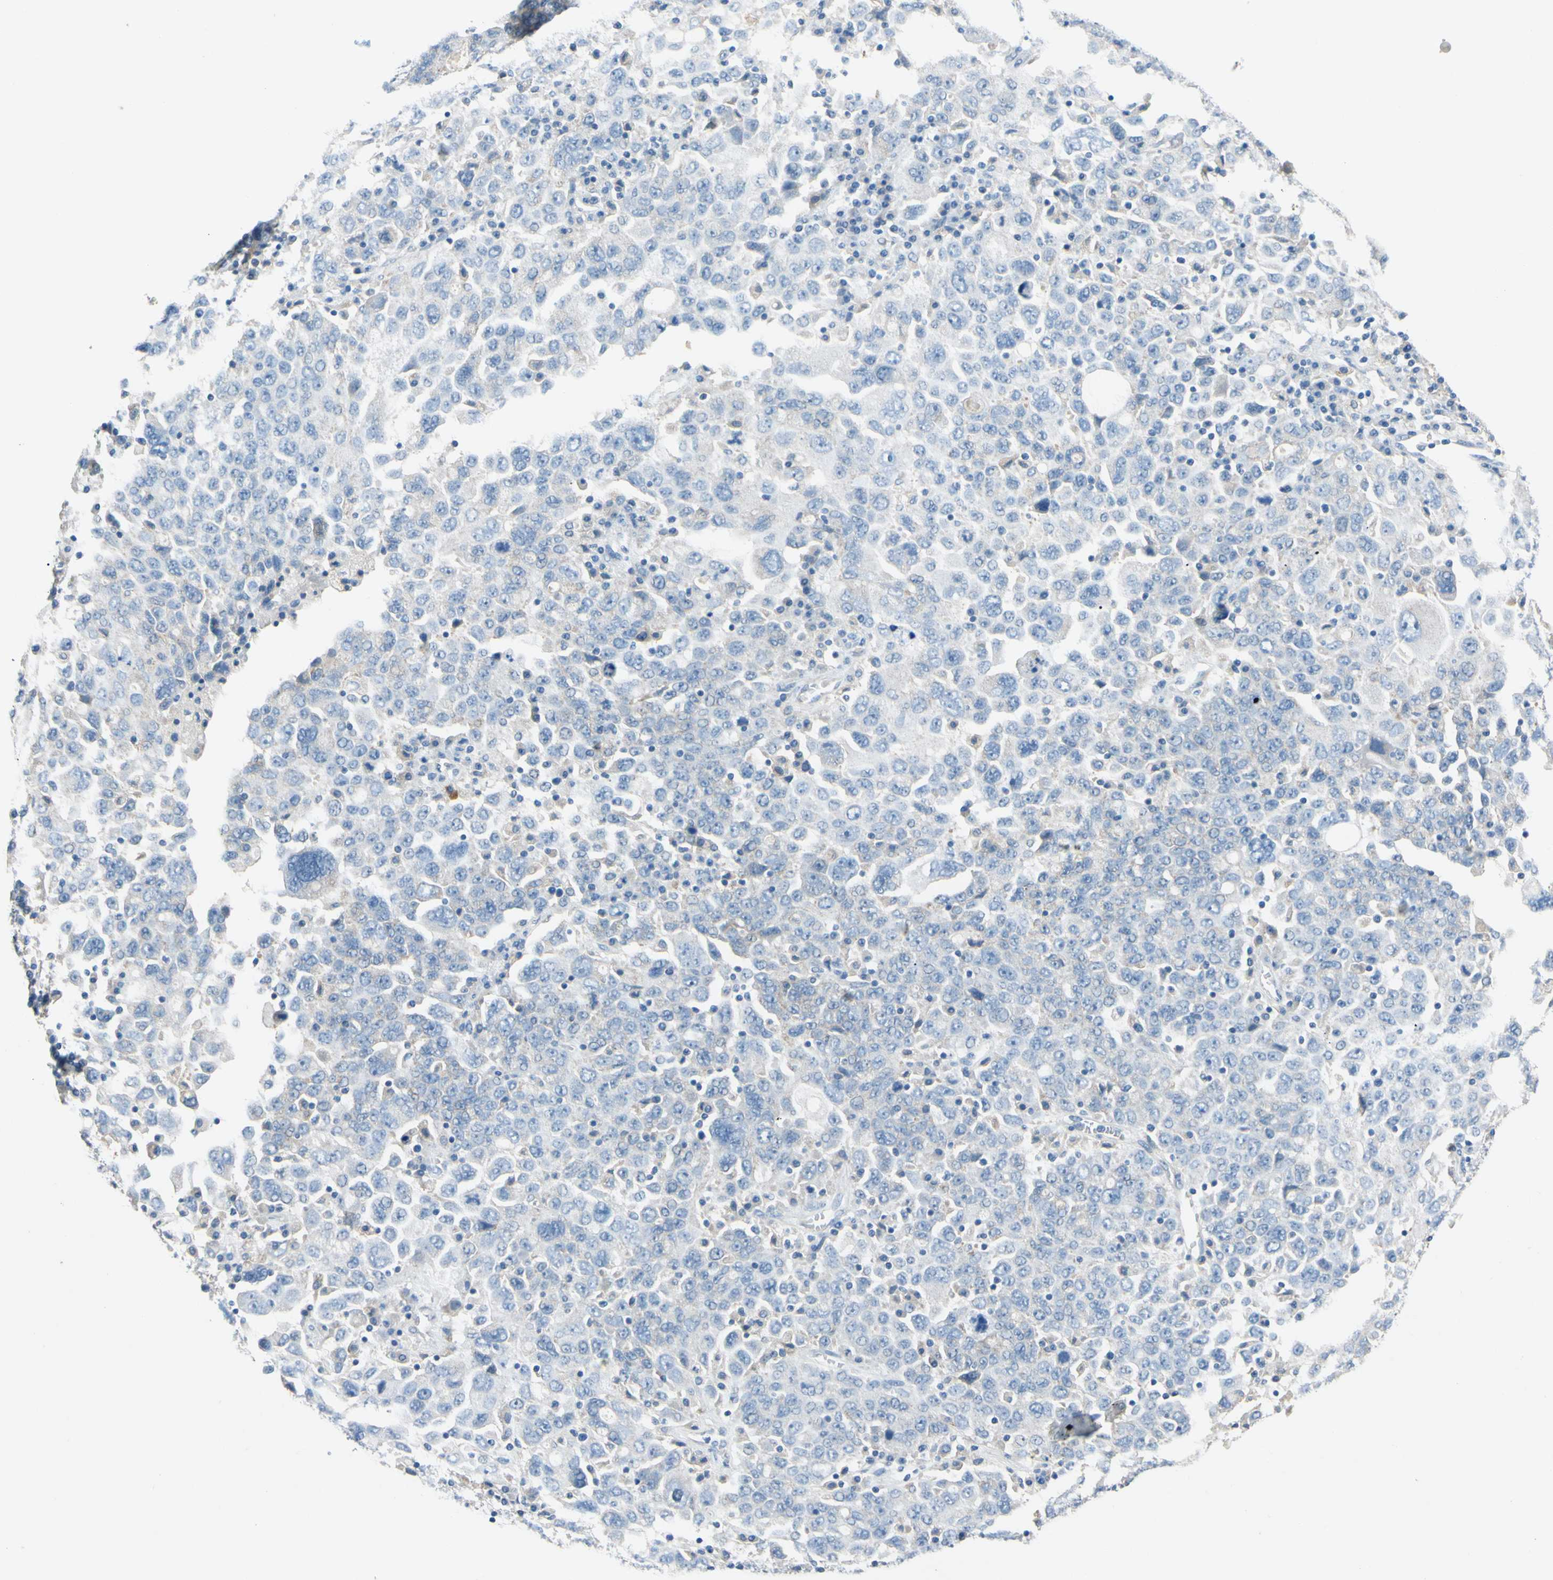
{"staining": {"intensity": "weak", "quantity": "<25%", "location": "cytoplasmic/membranous"}, "tissue": "ovarian cancer", "cell_type": "Tumor cells", "image_type": "cancer", "snomed": [{"axis": "morphology", "description": "Carcinoma, endometroid"}, {"axis": "topography", "description": "Ovary"}], "caption": "Image shows no protein expression in tumor cells of ovarian endometroid carcinoma tissue. (Stains: DAB (3,3'-diaminobenzidine) immunohistochemistry with hematoxylin counter stain, Microscopy: brightfield microscopy at high magnification).", "gene": "CDH10", "patient": {"sex": "female", "age": 62}}